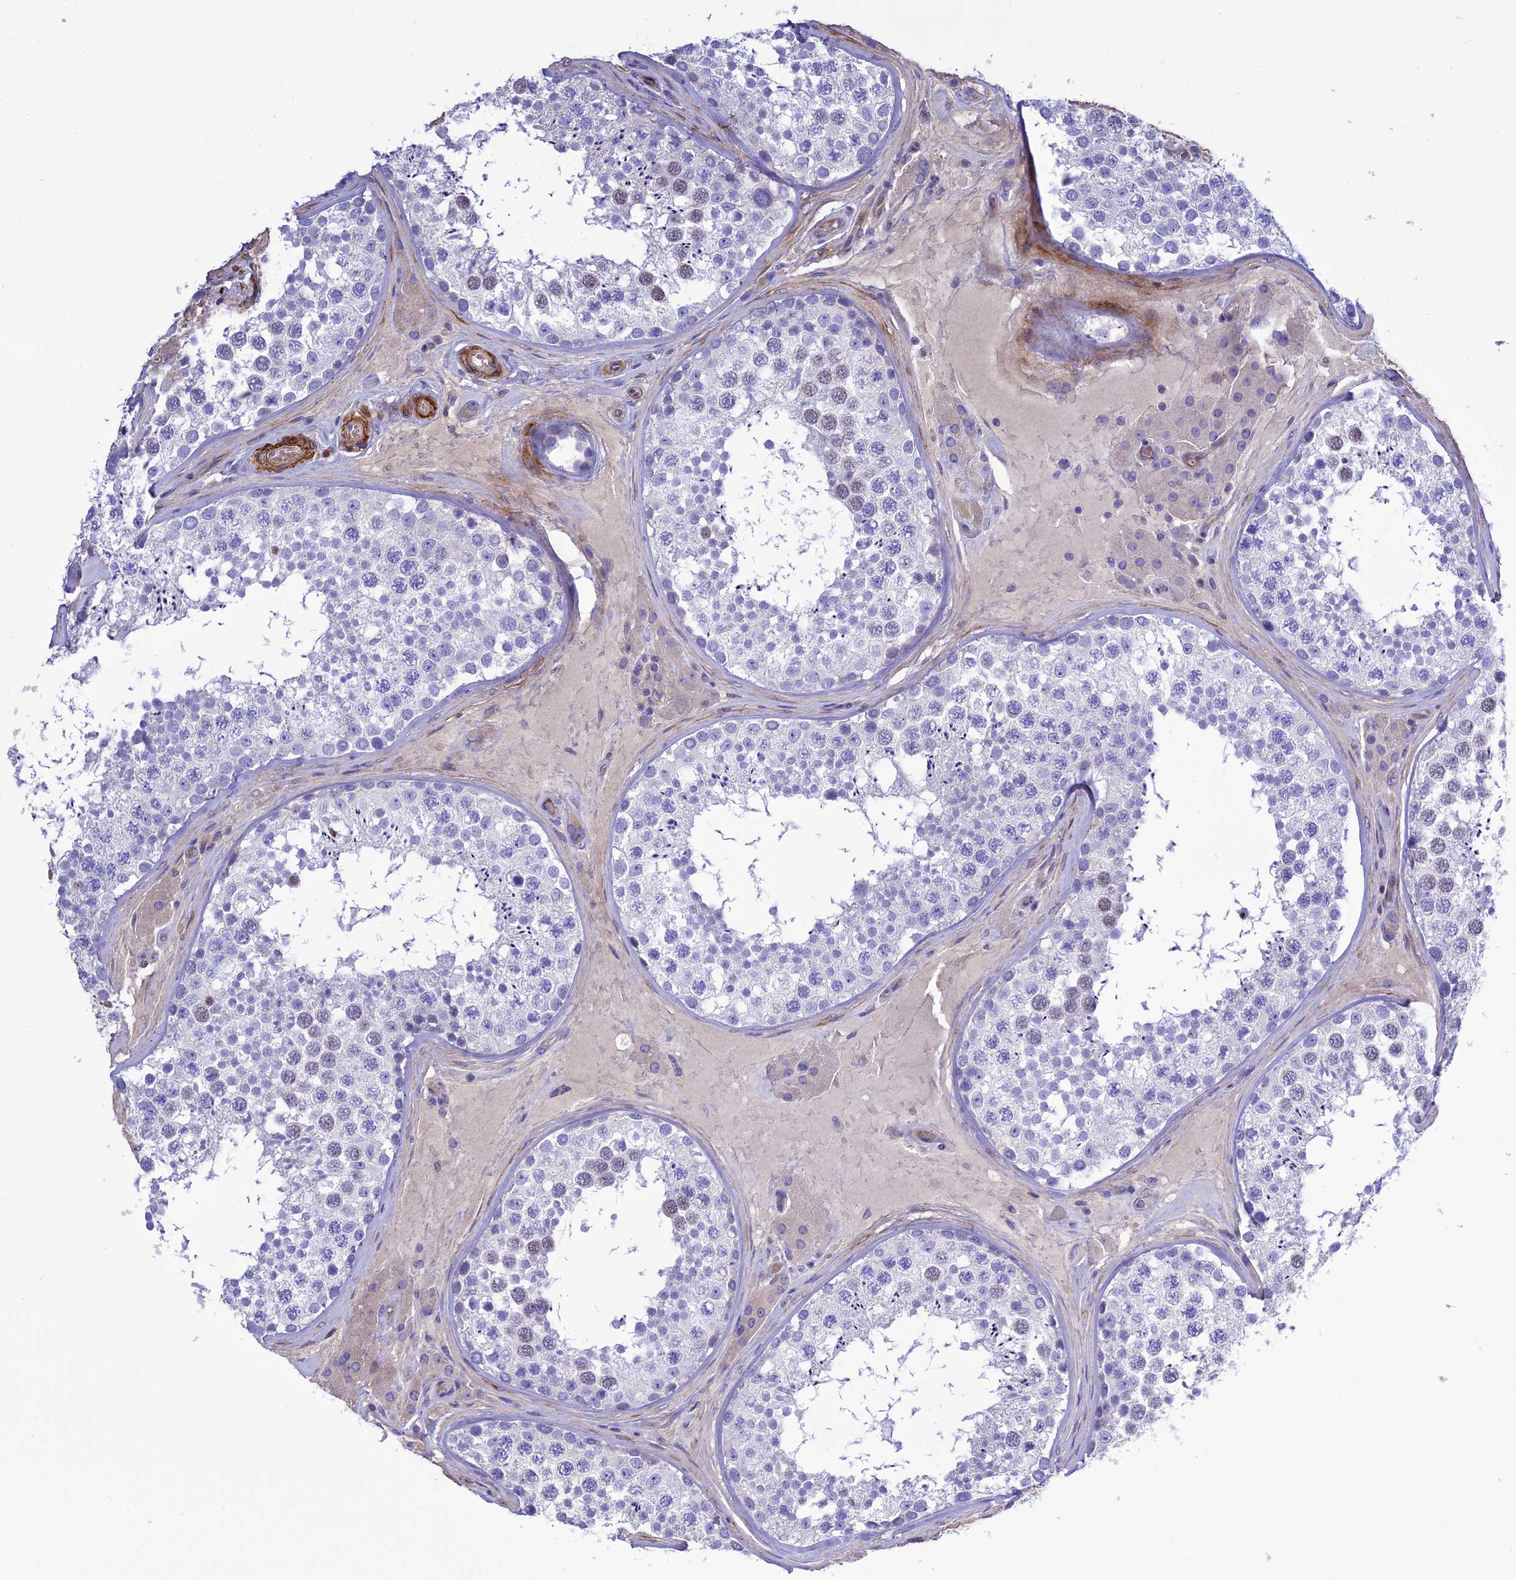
{"staining": {"intensity": "weak", "quantity": "<25%", "location": "nuclear"}, "tissue": "testis", "cell_type": "Cells in seminiferous ducts", "image_type": "normal", "snomed": [{"axis": "morphology", "description": "Normal tissue, NOS"}, {"axis": "topography", "description": "Testis"}], "caption": "The histopathology image demonstrates no staining of cells in seminiferous ducts in normal testis.", "gene": "FRA10AC1", "patient": {"sex": "male", "age": 46}}